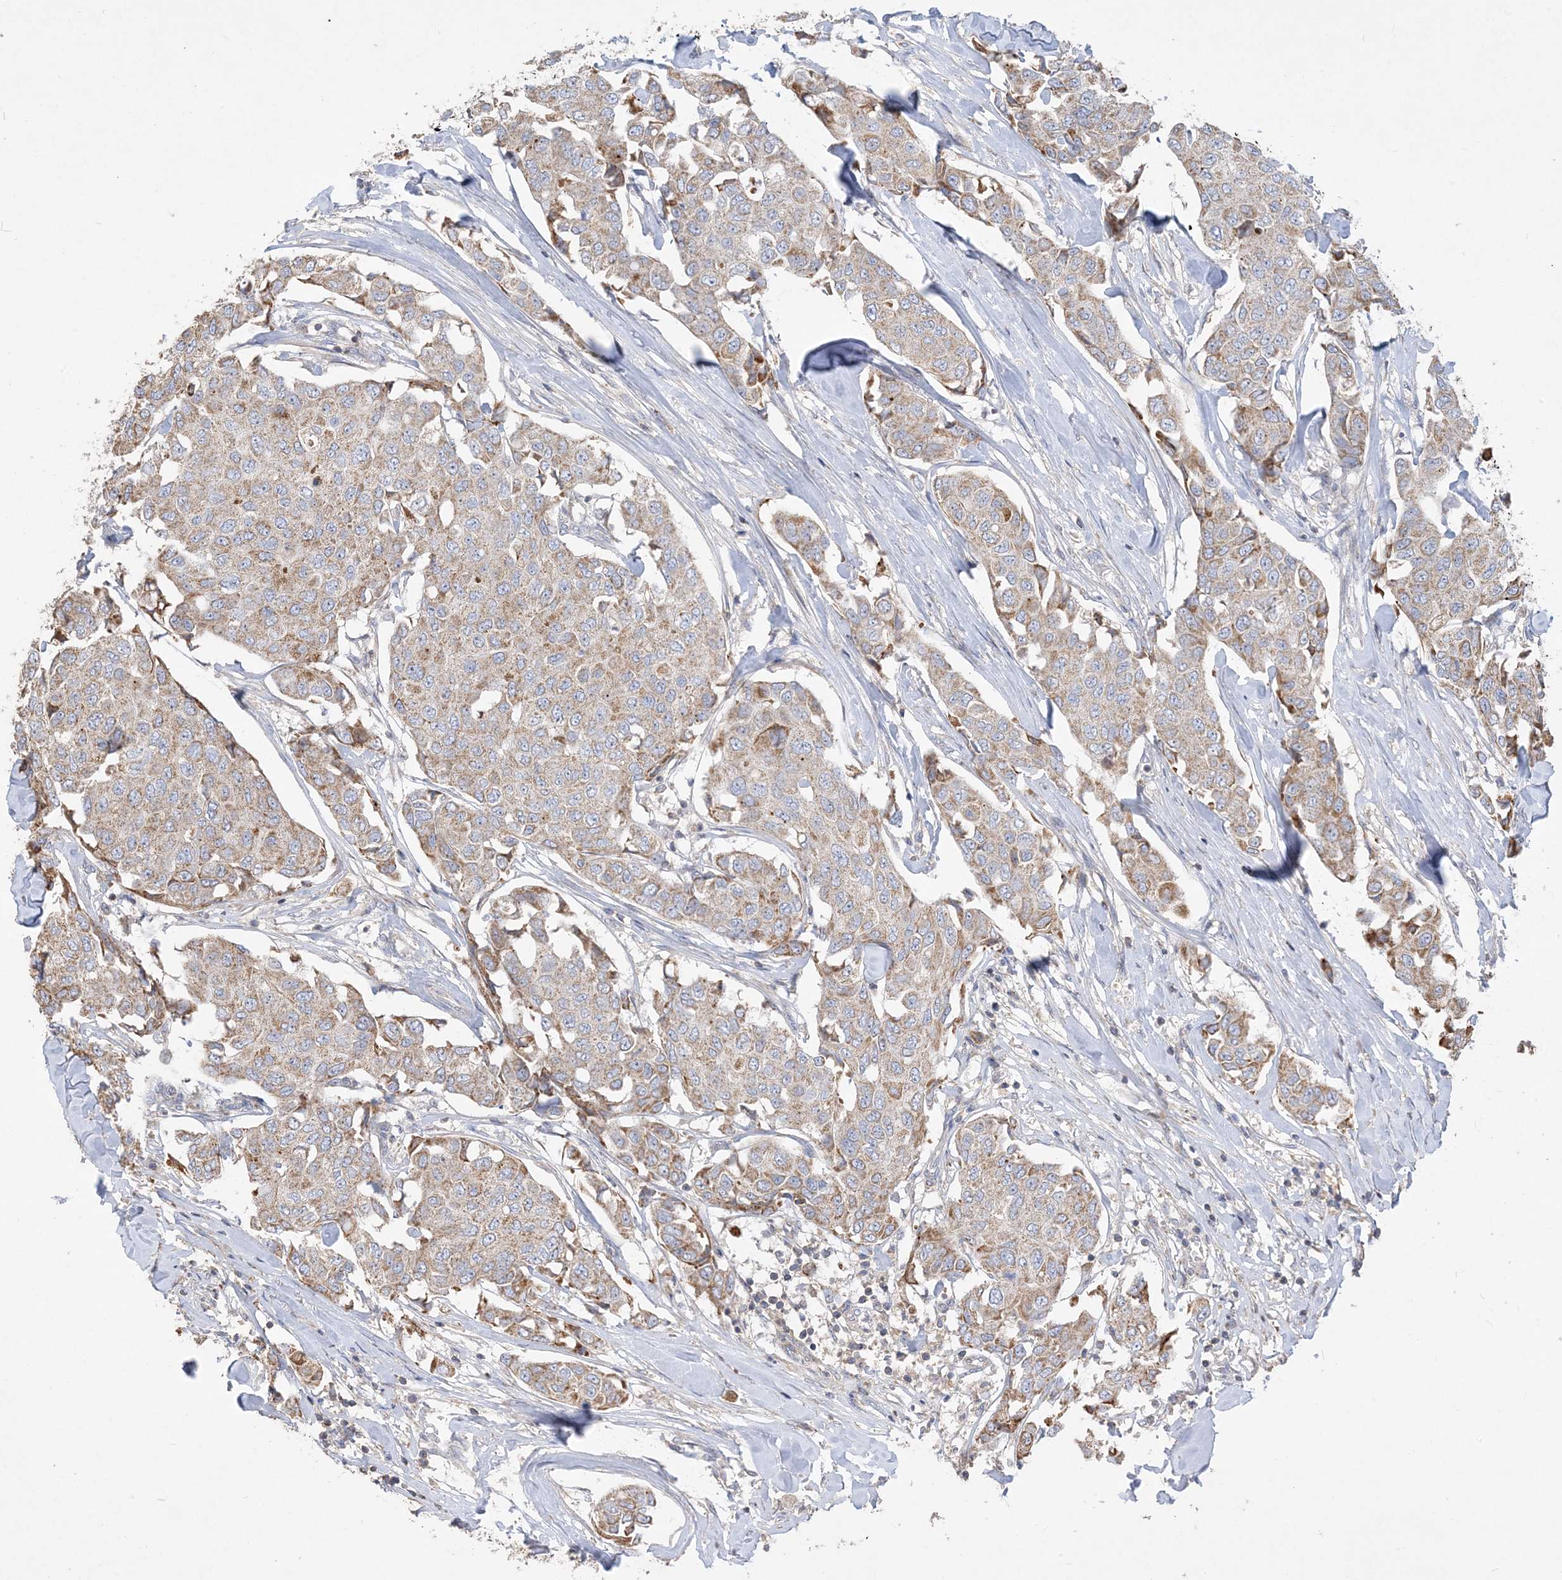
{"staining": {"intensity": "moderate", "quantity": "25%-75%", "location": "cytoplasmic/membranous"}, "tissue": "breast cancer", "cell_type": "Tumor cells", "image_type": "cancer", "snomed": [{"axis": "morphology", "description": "Duct carcinoma"}, {"axis": "topography", "description": "Breast"}], "caption": "High-power microscopy captured an immunohistochemistry micrograph of breast cancer (invasive ductal carcinoma), revealing moderate cytoplasmic/membranous expression in approximately 25%-75% of tumor cells.", "gene": "ECHDC1", "patient": {"sex": "female", "age": 80}}